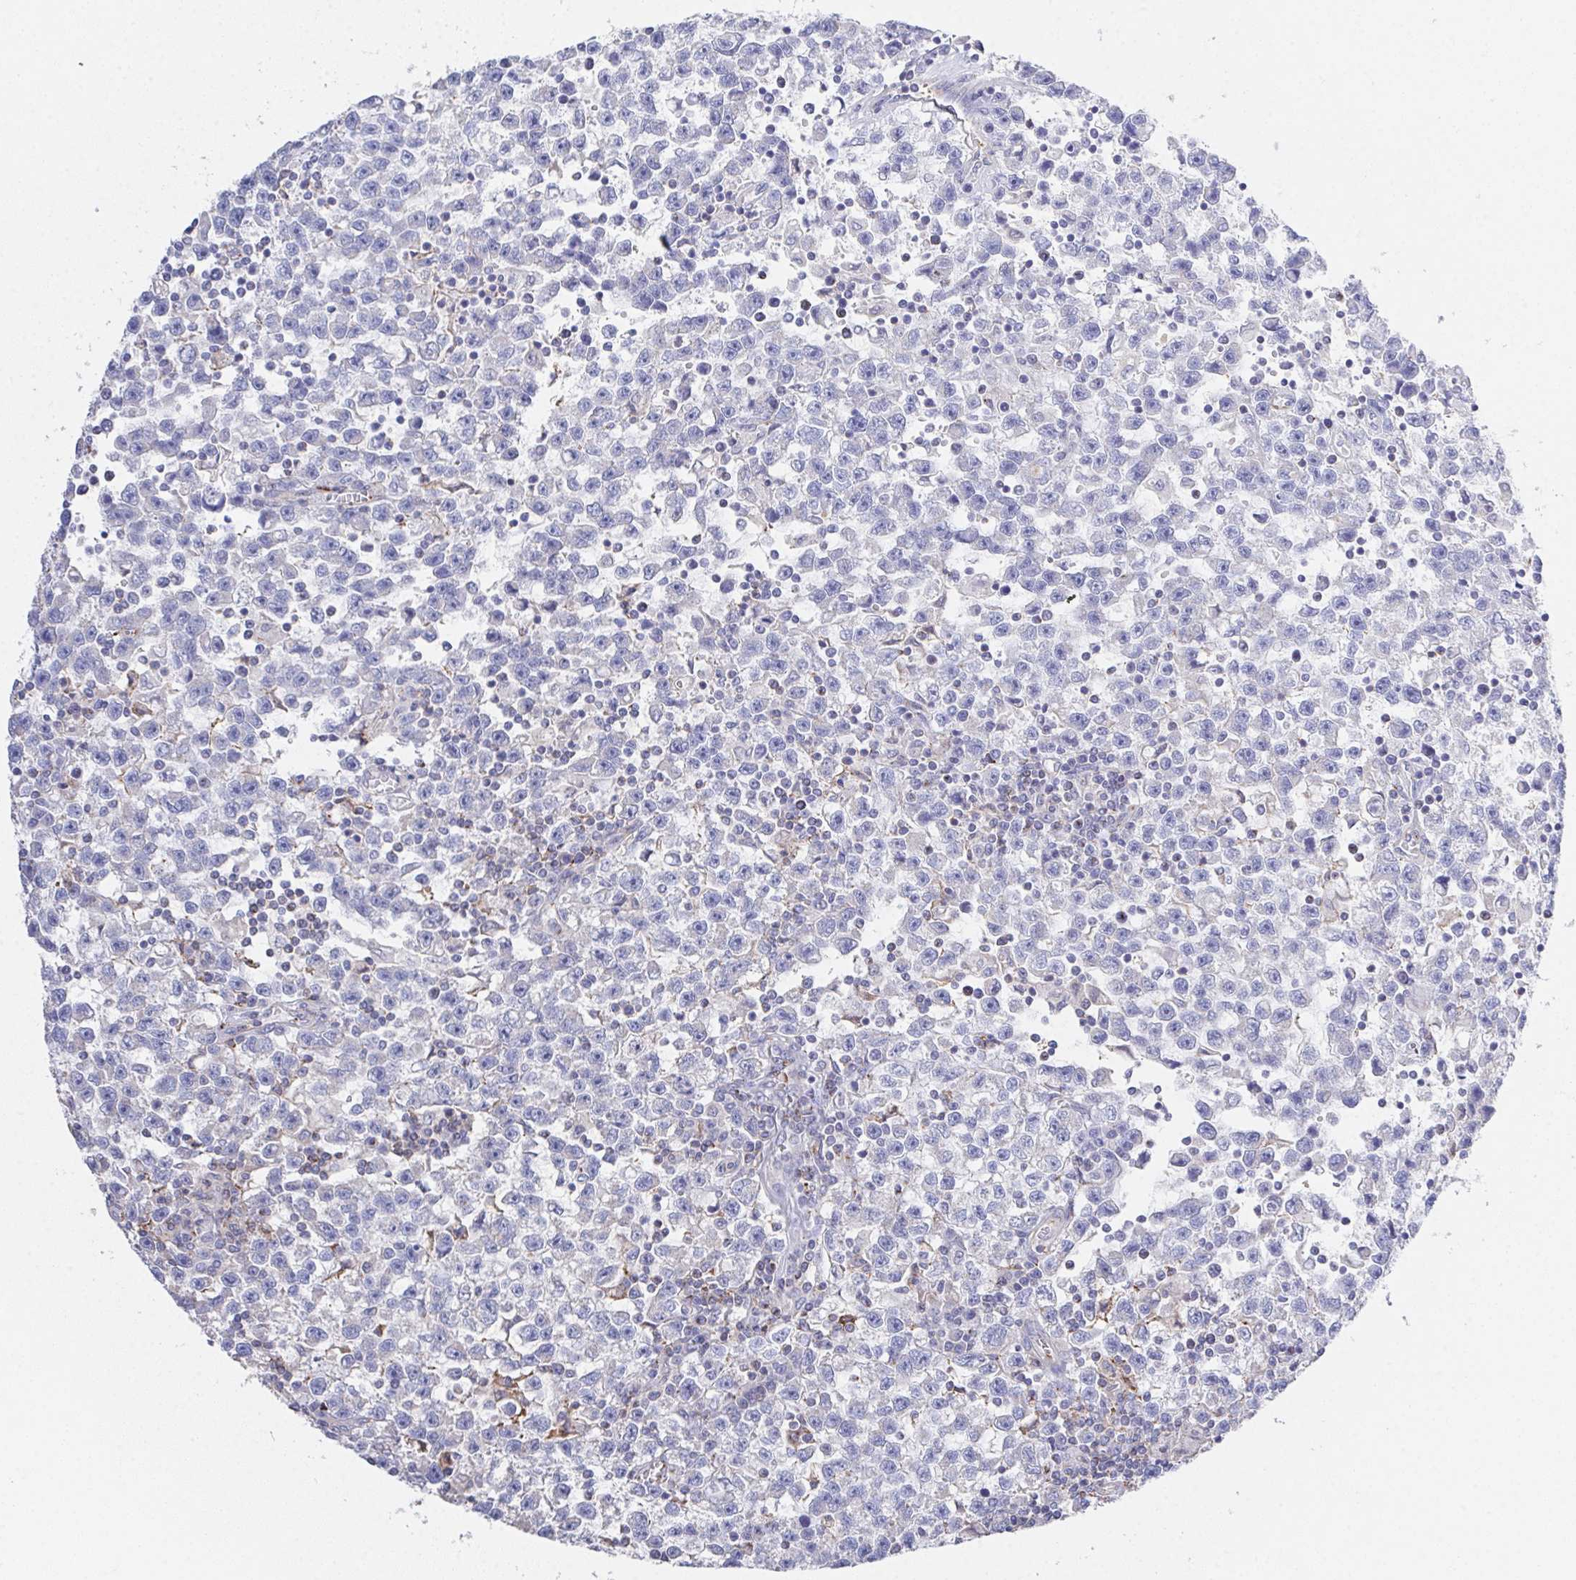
{"staining": {"intensity": "negative", "quantity": "none", "location": "none"}, "tissue": "testis cancer", "cell_type": "Tumor cells", "image_type": "cancer", "snomed": [{"axis": "morphology", "description": "Seminoma, NOS"}, {"axis": "topography", "description": "Testis"}], "caption": "This histopathology image is of testis seminoma stained with immunohistochemistry (IHC) to label a protein in brown with the nuclei are counter-stained blue. There is no staining in tumor cells. (Brightfield microscopy of DAB (3,3'-diaminobenzidine) immunohistochemistry at high magnification).", "gene": "PRG3", "patient": {"sex": "male", "age": 31}}